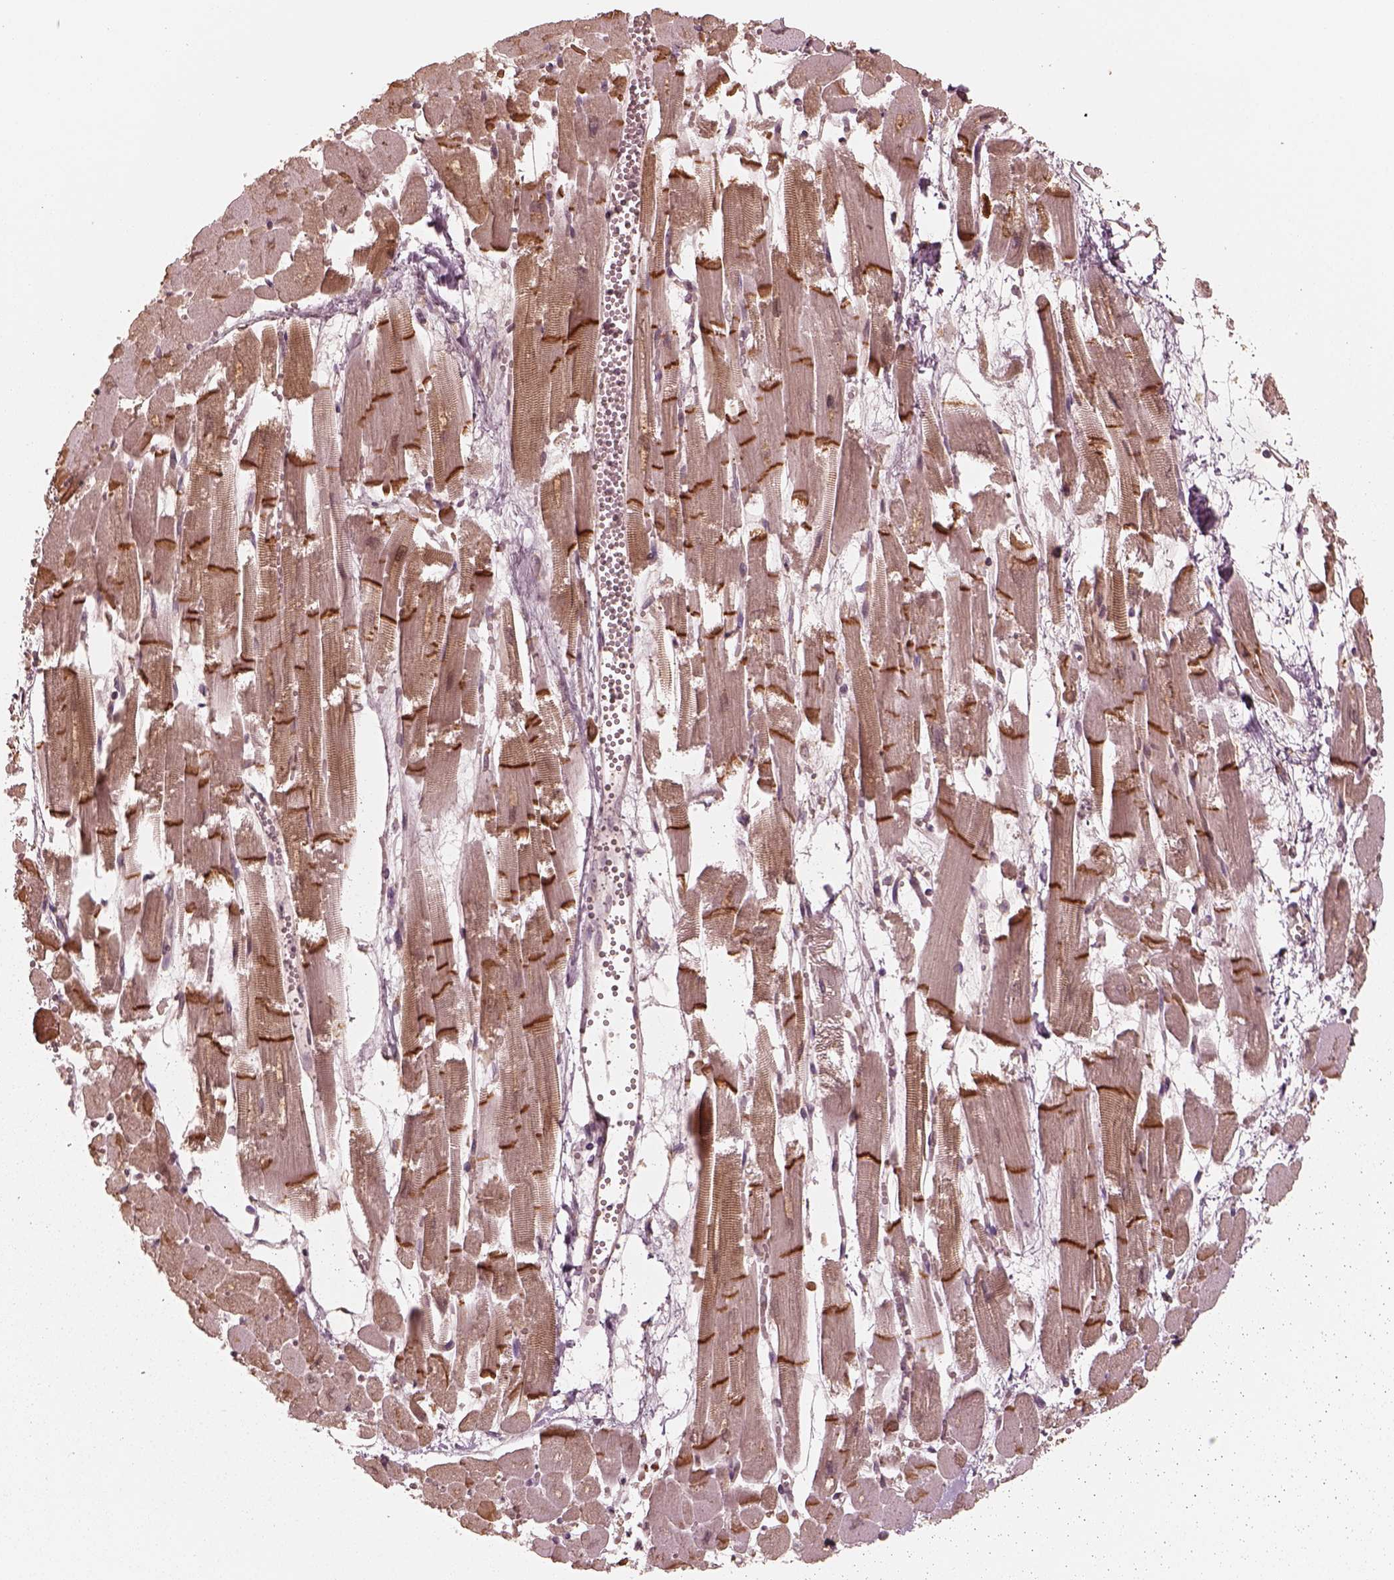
{"staining": {"intensity": "strong", "quantity": ">75%", "location": "cytoplasmic/membranous"}, "tissue": "heart muscle", "cell_type": "Cardiomyocytes", "image_type": "normal", "snomed": [{"axis": "morphology", "description": "Normal tissue, NOS"}, {"axis": "topography", "description": "Heart"}], "caption": "DAB immunohistochemical staining of normal heart muscle shows strong cytoplasmic/membranous protein expression in approximately >75% of cardiomyocytes. The protein of interest is shown in brown color, while the nuclei are stained blue.", "gene": "DNAJC25", "patient": {"sex": "female", "age": 52}}